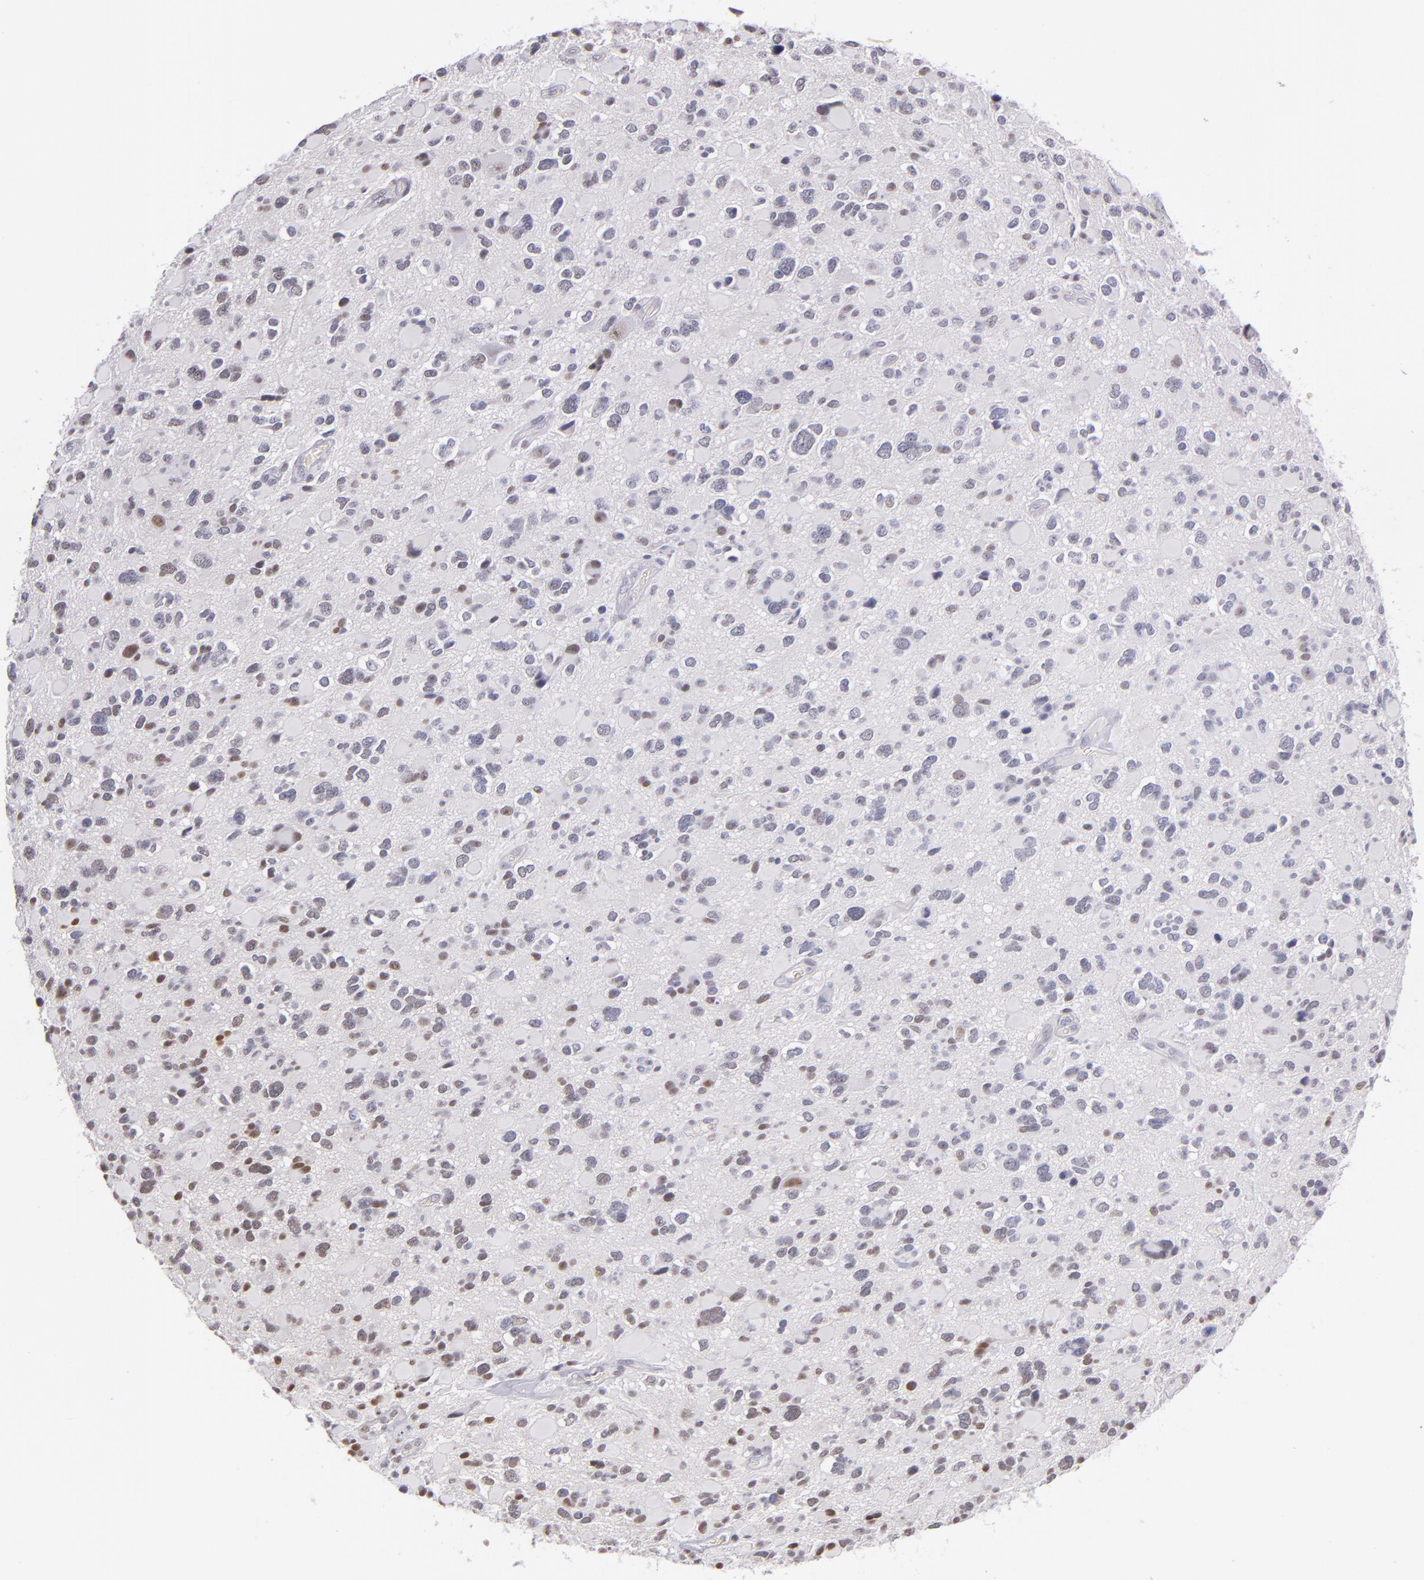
{"staining": {"intensity": "weak", "quantity": "25%-75%", "location": "nuclear"}, "tissue": "glioma", "cell_type": "Tumor cells", "image_type": "cancer", "snomed": [{"axis": "morphology", "description": "Glioma, malignant, High grade"}, {"axis": "topography", "description": "Brain"}], "caption": "IHC micrograph of human malignant glioma (high-grade) stained for a protein (brown), which shows low levels of weak nuclear positivity in about 25%-75% of tumor cells.", "gene": "NCOR2", "patient": {"sex": "female", "age": 37}}